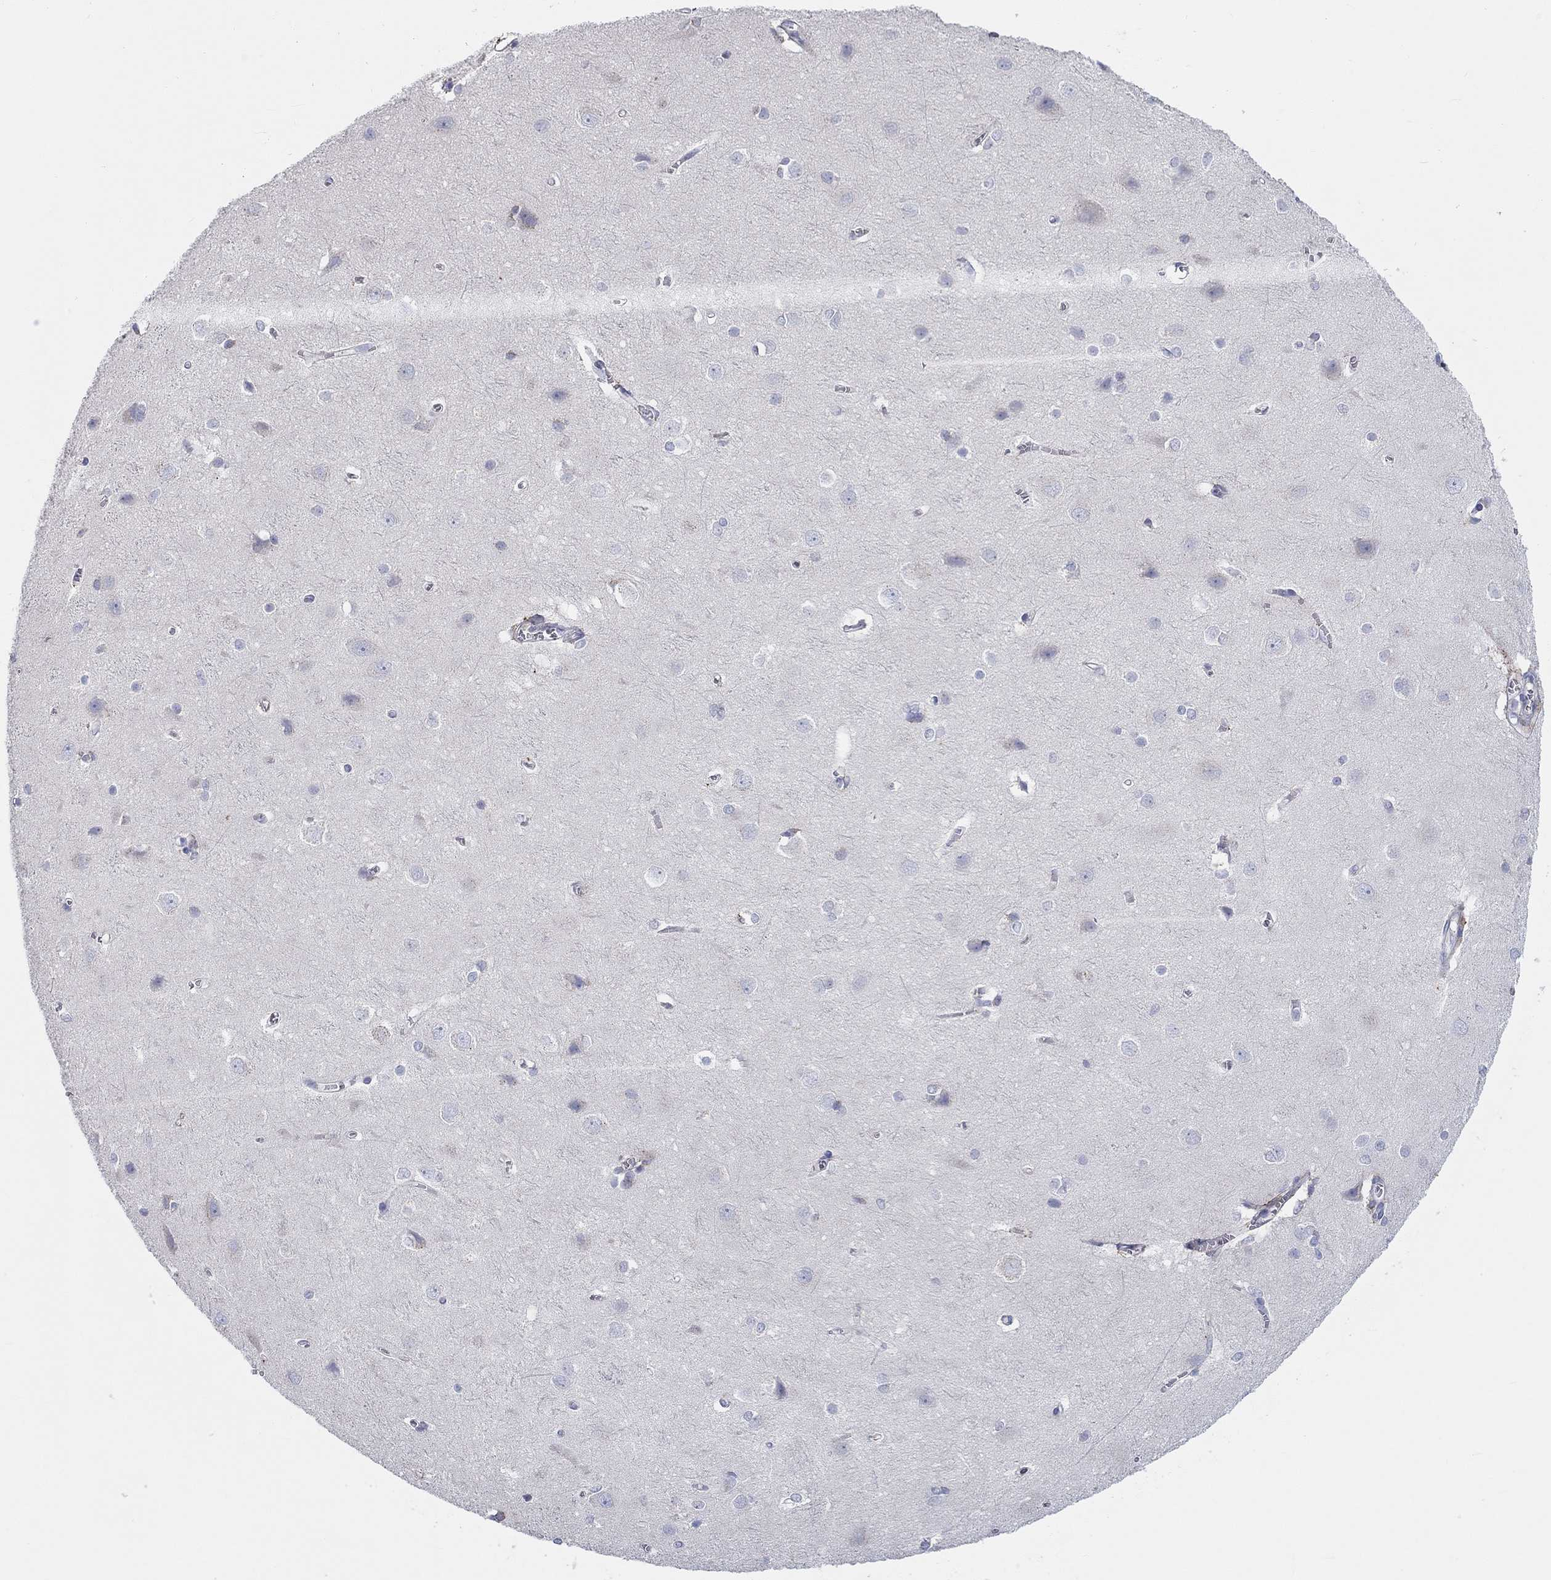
{"staining": {"intensity": "negative", "quantity": "none", "location": "none"}, "tissue": "cerebral cortex", "cell_type": "Endothelial cells", "image_type": "normal", "snomed": [{"axis": "morphology", "description": "Normal tissue, NOS"}, {"axis": "topography", "description": "Cerebral cortex"}], "caption": "The histopathology image demonstrates no staining of endothelial cells in benign cerebral cortex. The staining was performed using DAB to visualize the protein expression in brown, while the nuclei were stained in blue with hematoxylin (Magnification: 20x).", "gene": "BCO2", "patient": {"sex": "male", "age": 37}}